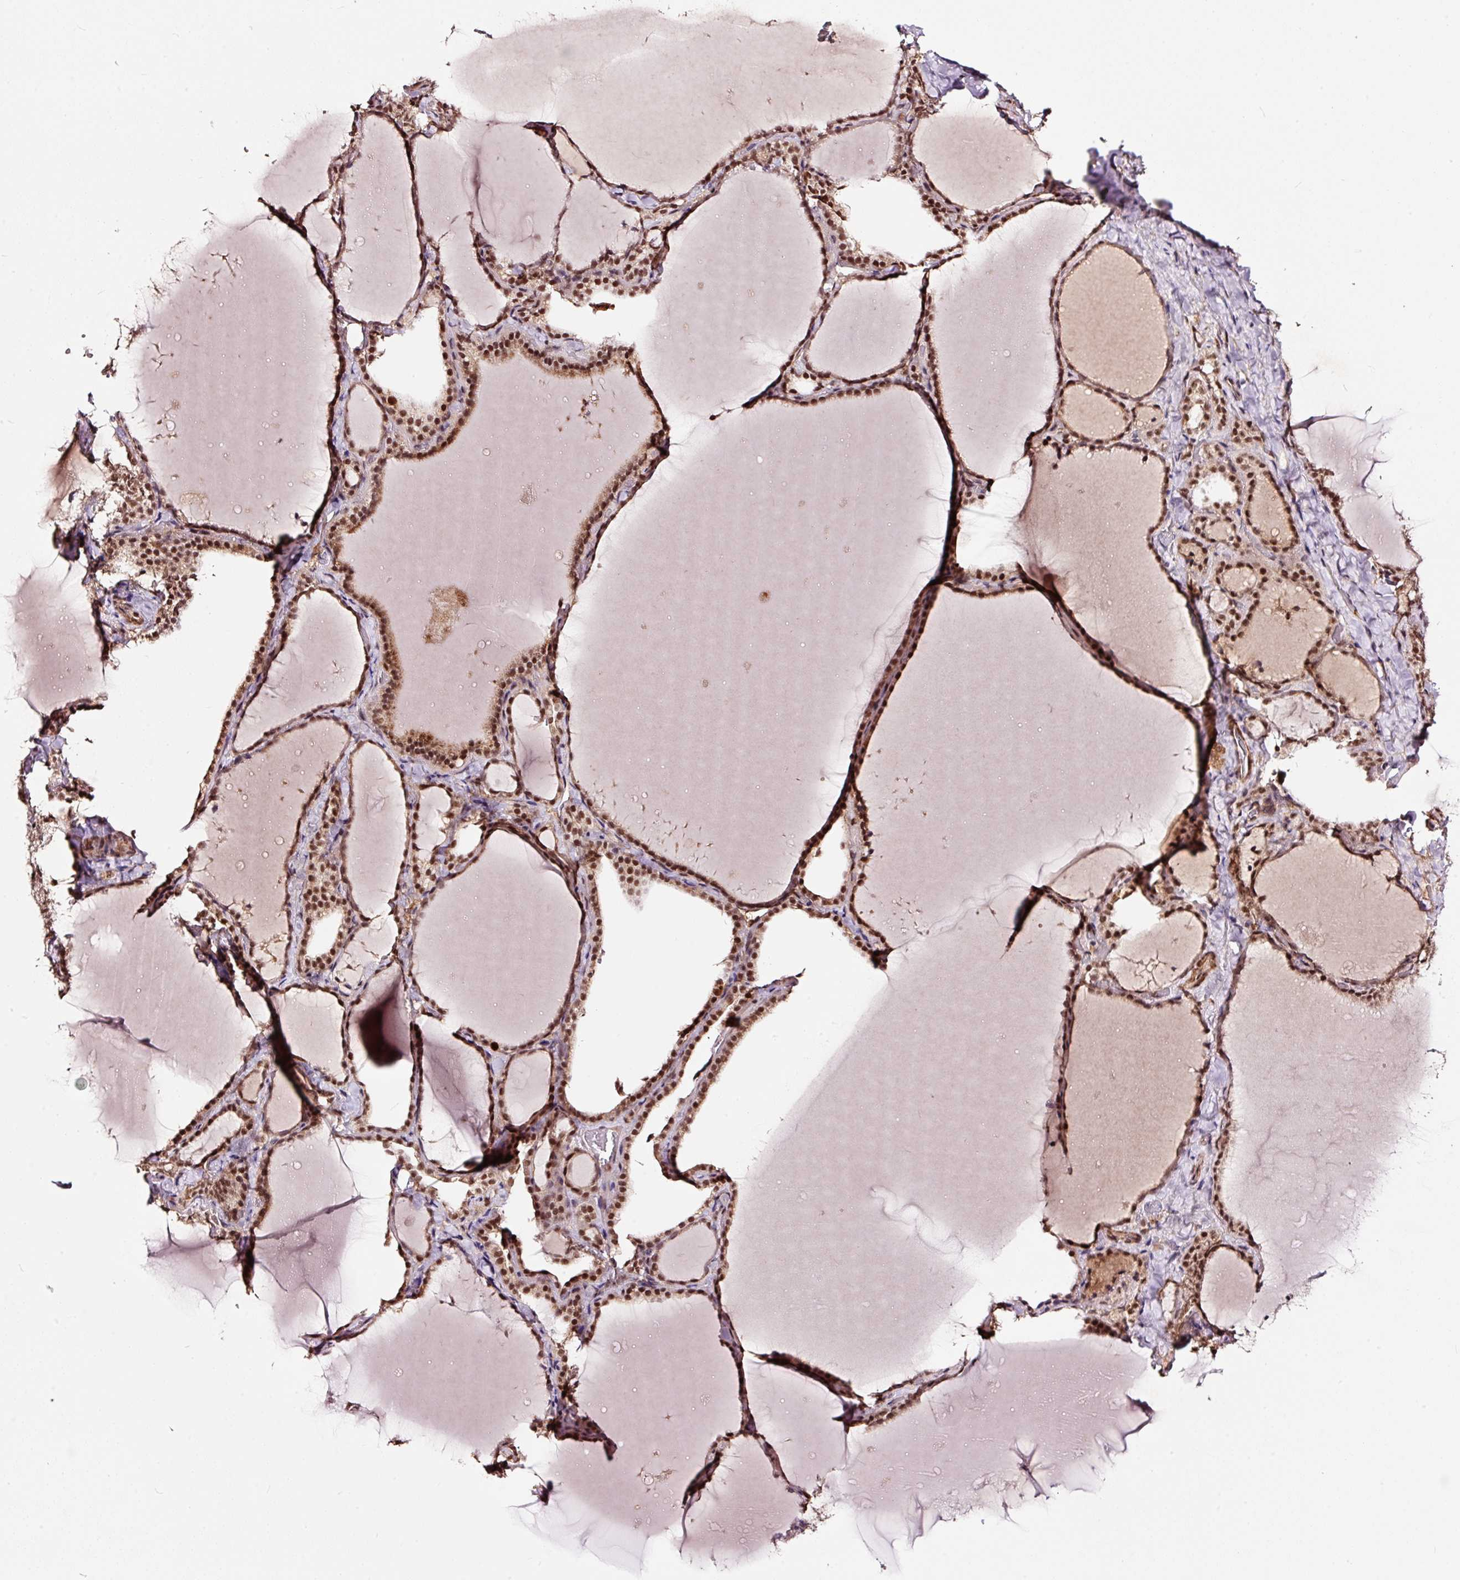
{"staining": {"intensity": "strong", "quantity": "25%-75%", "location": "nuclear"}, "tissue": "thyroid gland", "cell_type": "Glandular cells", "image_type": "normal", "snomed": [{"axis": "morphology", "description": "Normal tissue, NOS"}, {"axis": "topography", "description": "Thyroid gland"}], "caption": "Immunohistochemical staining of normal thyroid gland displays 25%-75% levels of strong nuclear protein expression in approximately 25%-75% of glandular cells. (Stains: DAB (3,3'-diaminobenzidine) in brown, nuclei in blue, Microscopy: brightfield microscopy at high magnification).", "gene": "RFC4", "patient": {"sex": "female", "age": 22}}